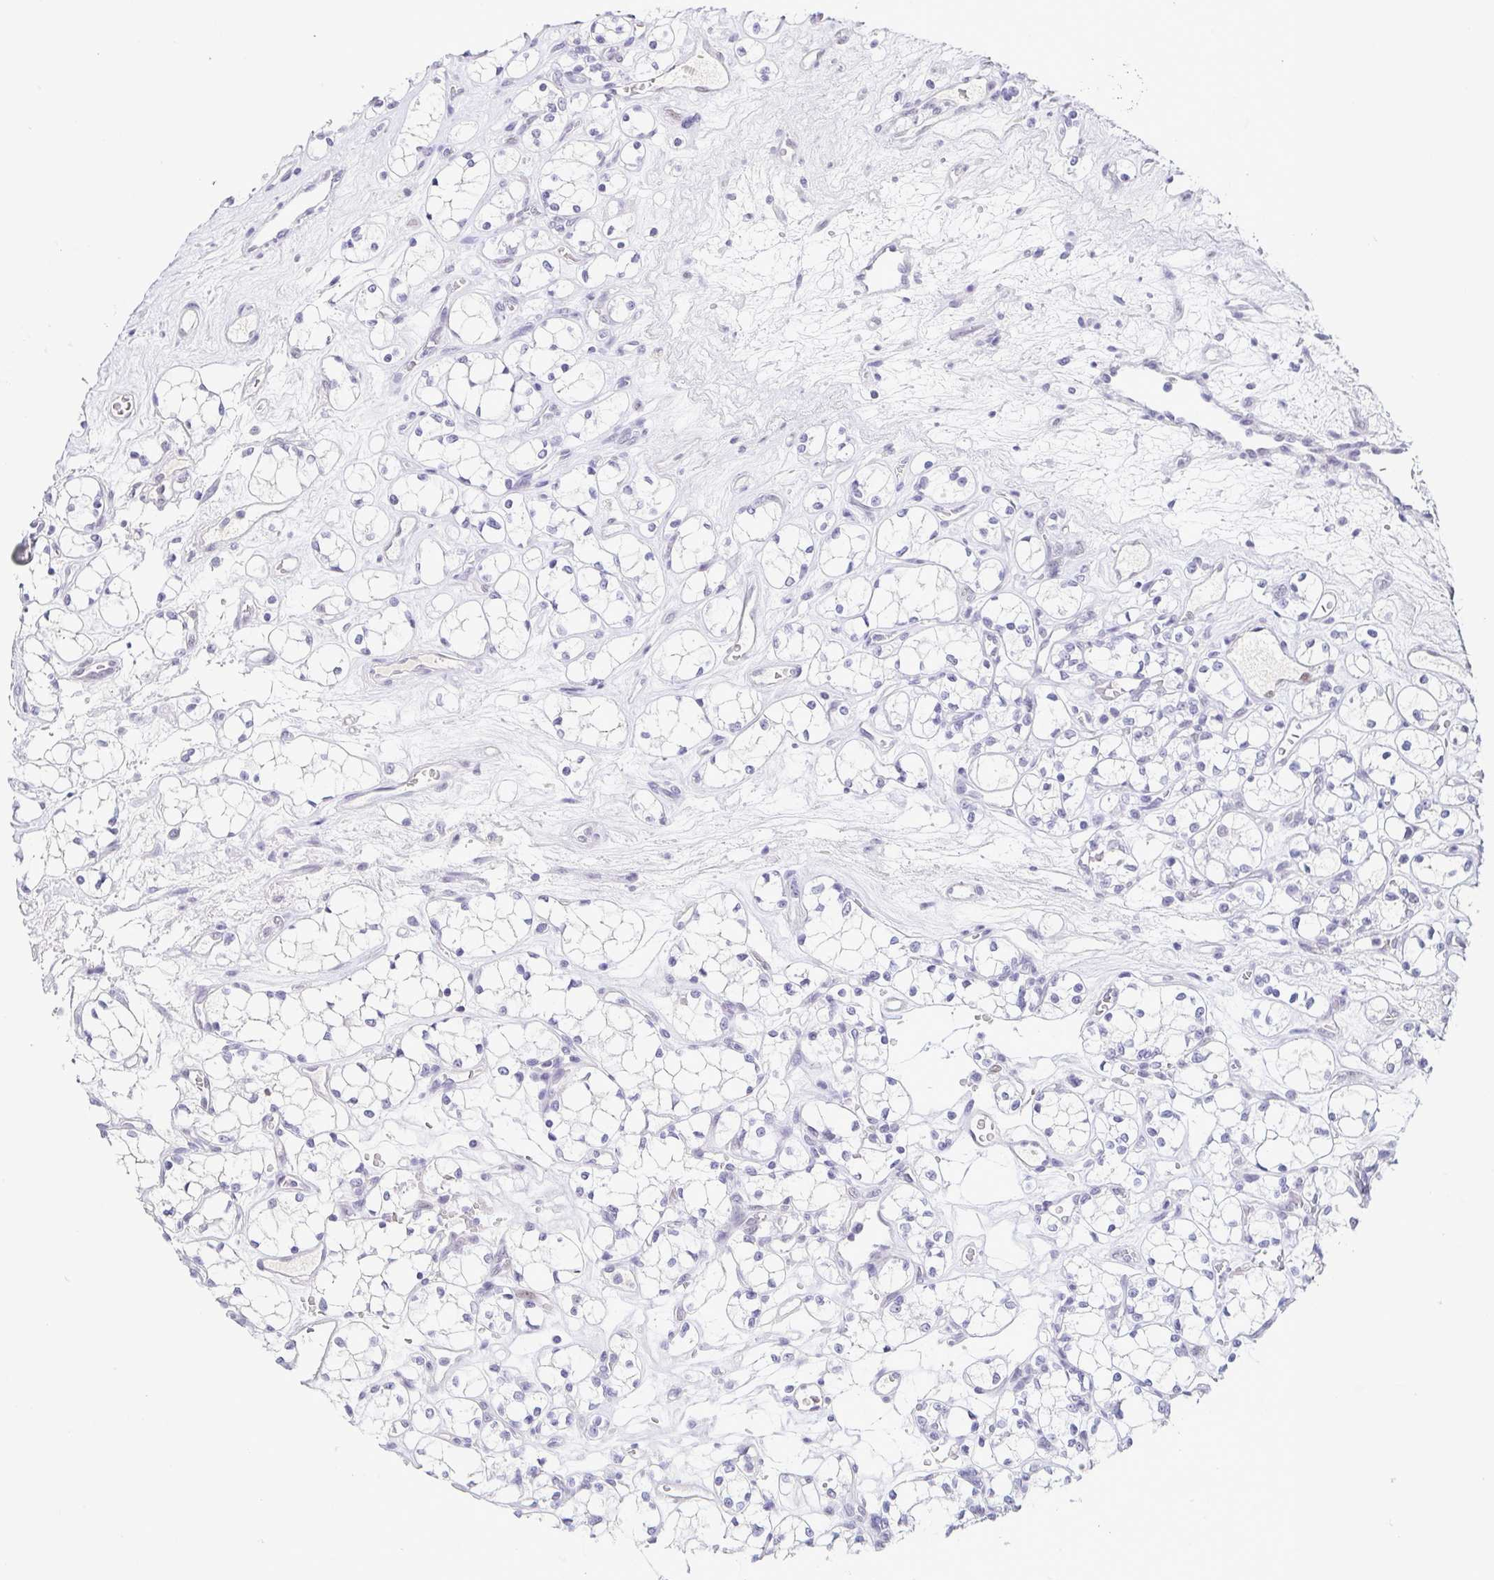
{"staining": {"intensity": "negative", "quantity": "none", "location": "none"}, "tissue": "renal cancer", "cell_type": "Tumor cells", "image_type": "cancer", "snomed": [{"axis": "morphology", "description": "Adenocarcinoma, NOS"}, {"axis": "topography", "description": "Kidney"}], "caption": "Immunohistochemical staining of renal cancer (adenocarcinoma) shows no significant staining in tumor cells.", "gene": "TCF3", "patient": {"sex": "female", "age": 69}}